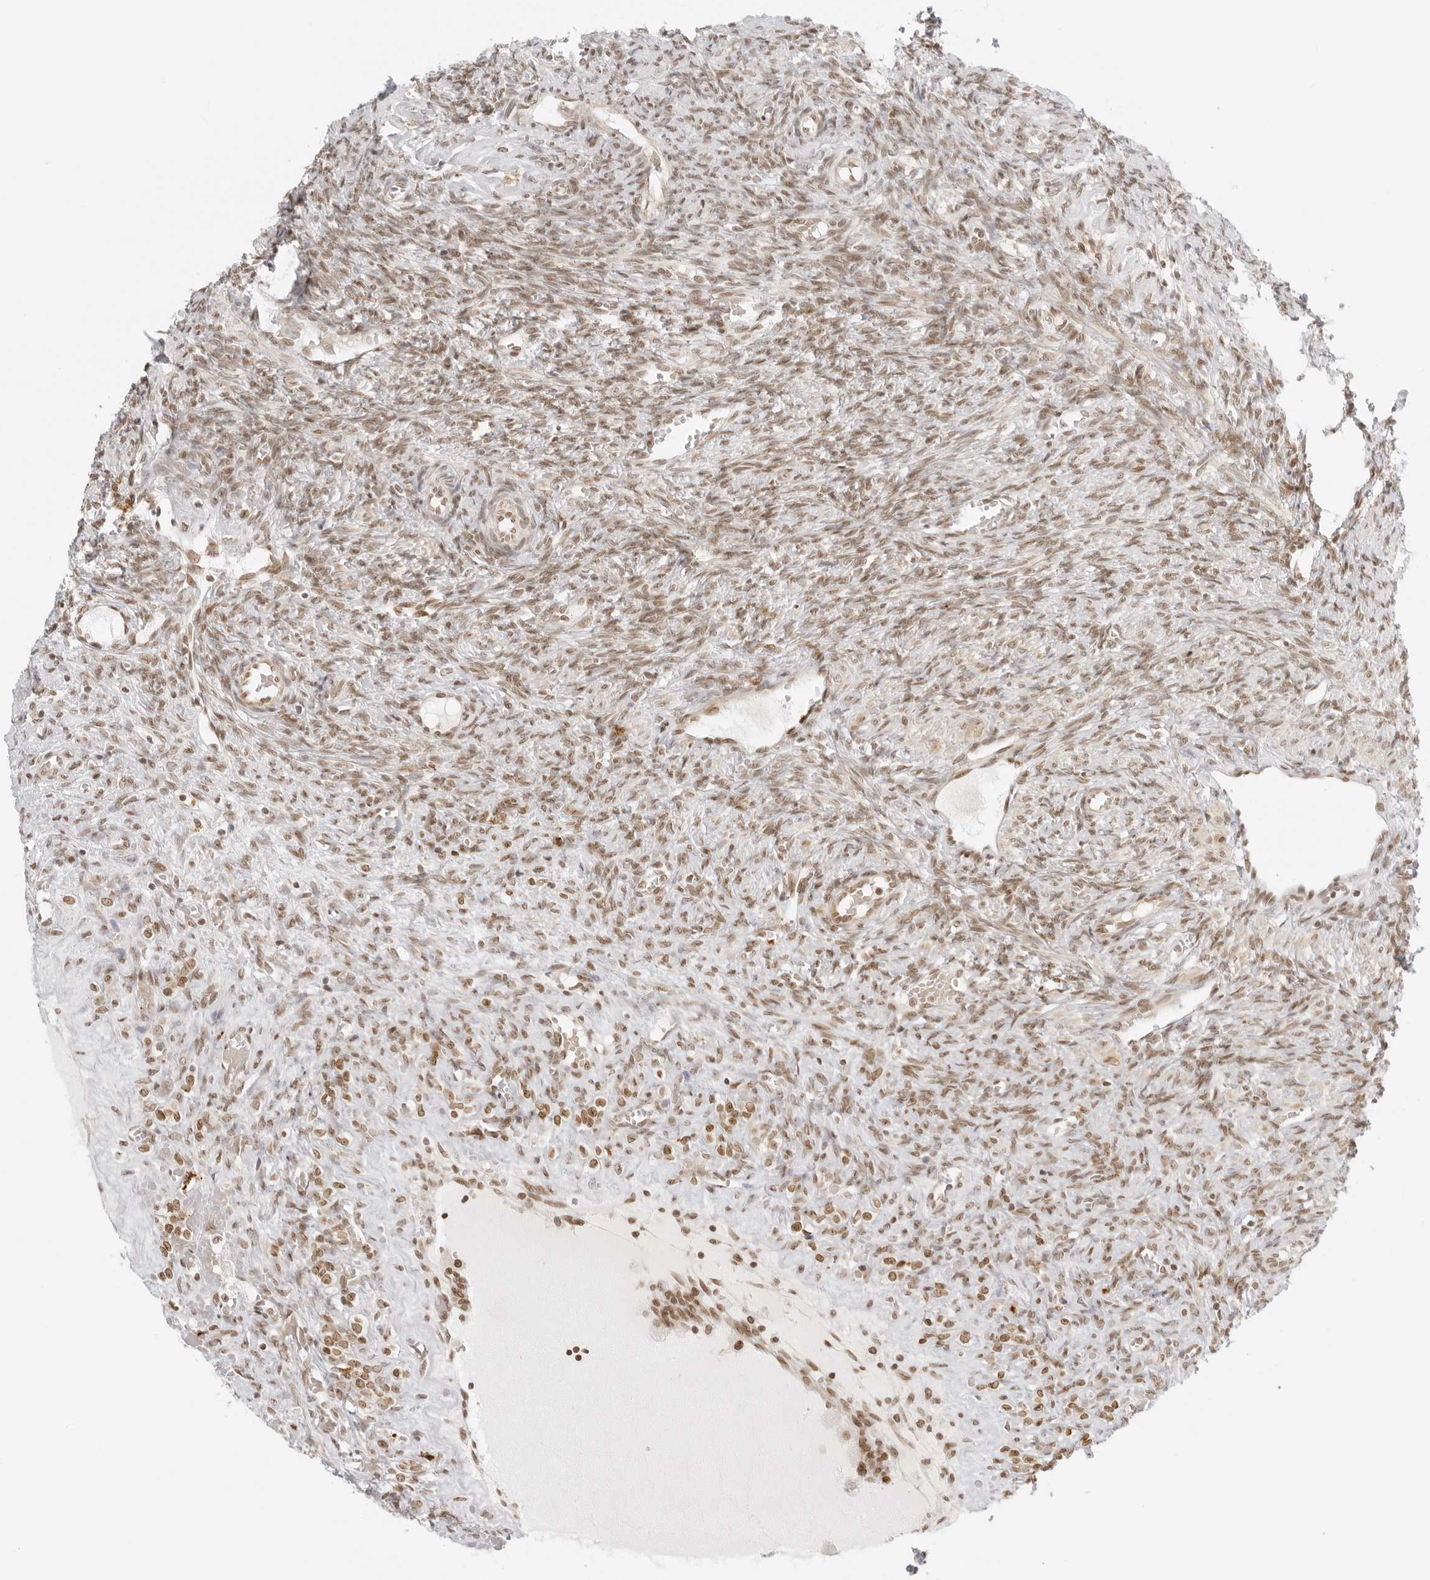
{"staining": {"intensity": "moderate", "quantity": ">75%", "location": "nuclear"}, "tissue": "ovary", "cell_type": "Ovarian stroma cells", "image_type": "normal", "snomed": [{"axis": "morphology", "description": "Normal tissue, NOS"}, {"axis": "topography", "description": "Ovary"}], "caption": "High-power microscopy captured an immunohistochemistry (IHC) image of normal ovary, revealing moderate nuclear expression in about >75% of ovarian stroma cells.", "gene": "RCC1", "patient": {"sex": "female", "age": 41}}